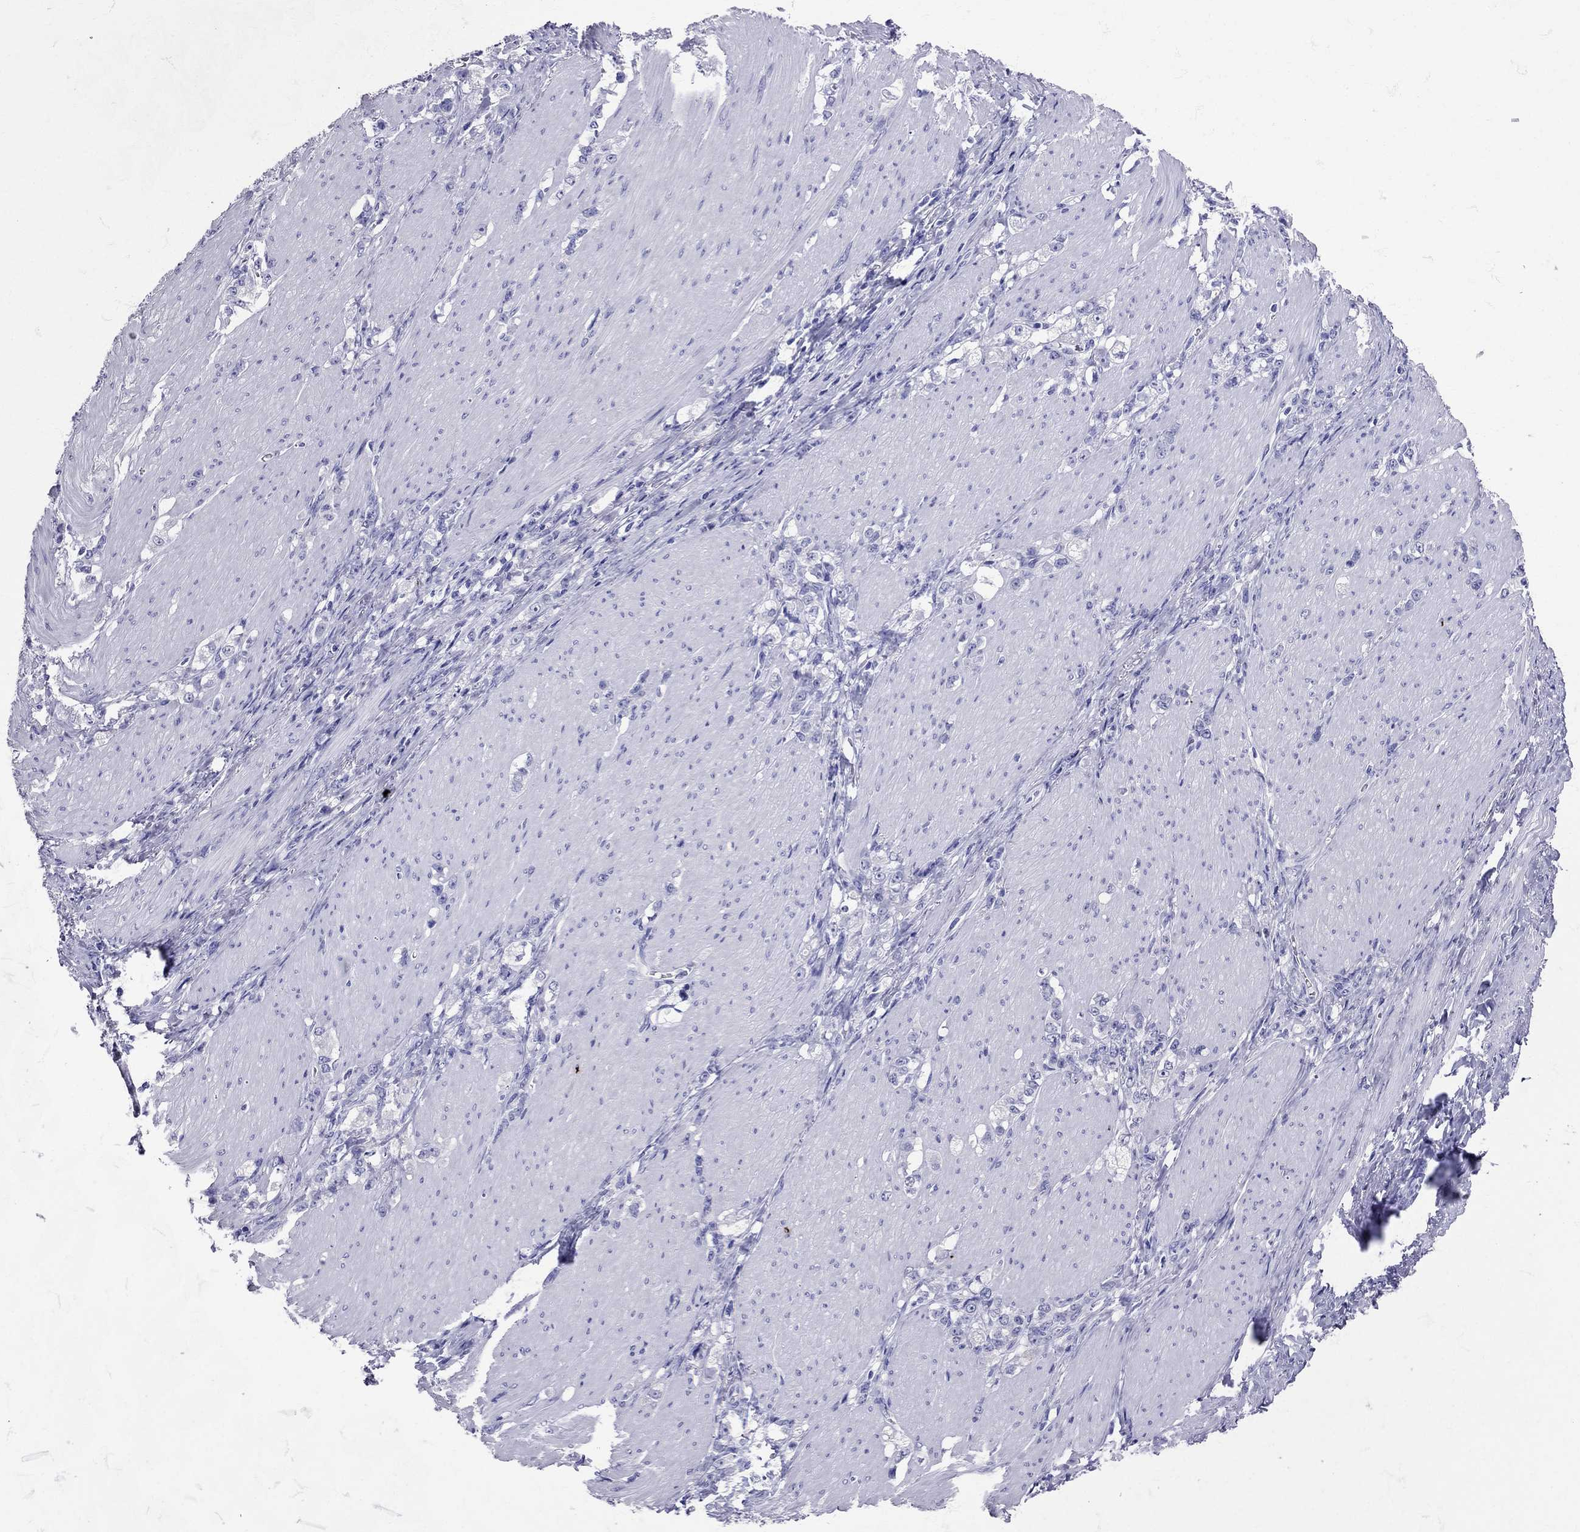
{"staining": {"intensity": "negative", "quantity": "none", "location": "none"}, "tissue": "stomach cancer", "cell_type": "Tumor cells", "image_type": "cancer", "snomed": [{"axis": "morphology", "description": "Adenocarcinoma, NOS"}, {"axis": "topography", "description": "Stomach, lower"}], "caption": "High power microscopy photomicrograph of an immunohistochemistry image of stomach cancer, revealing no significant positivity in tumor cells.", "gene": "AVP", "patient": {"sex": "male", "age": 88}}